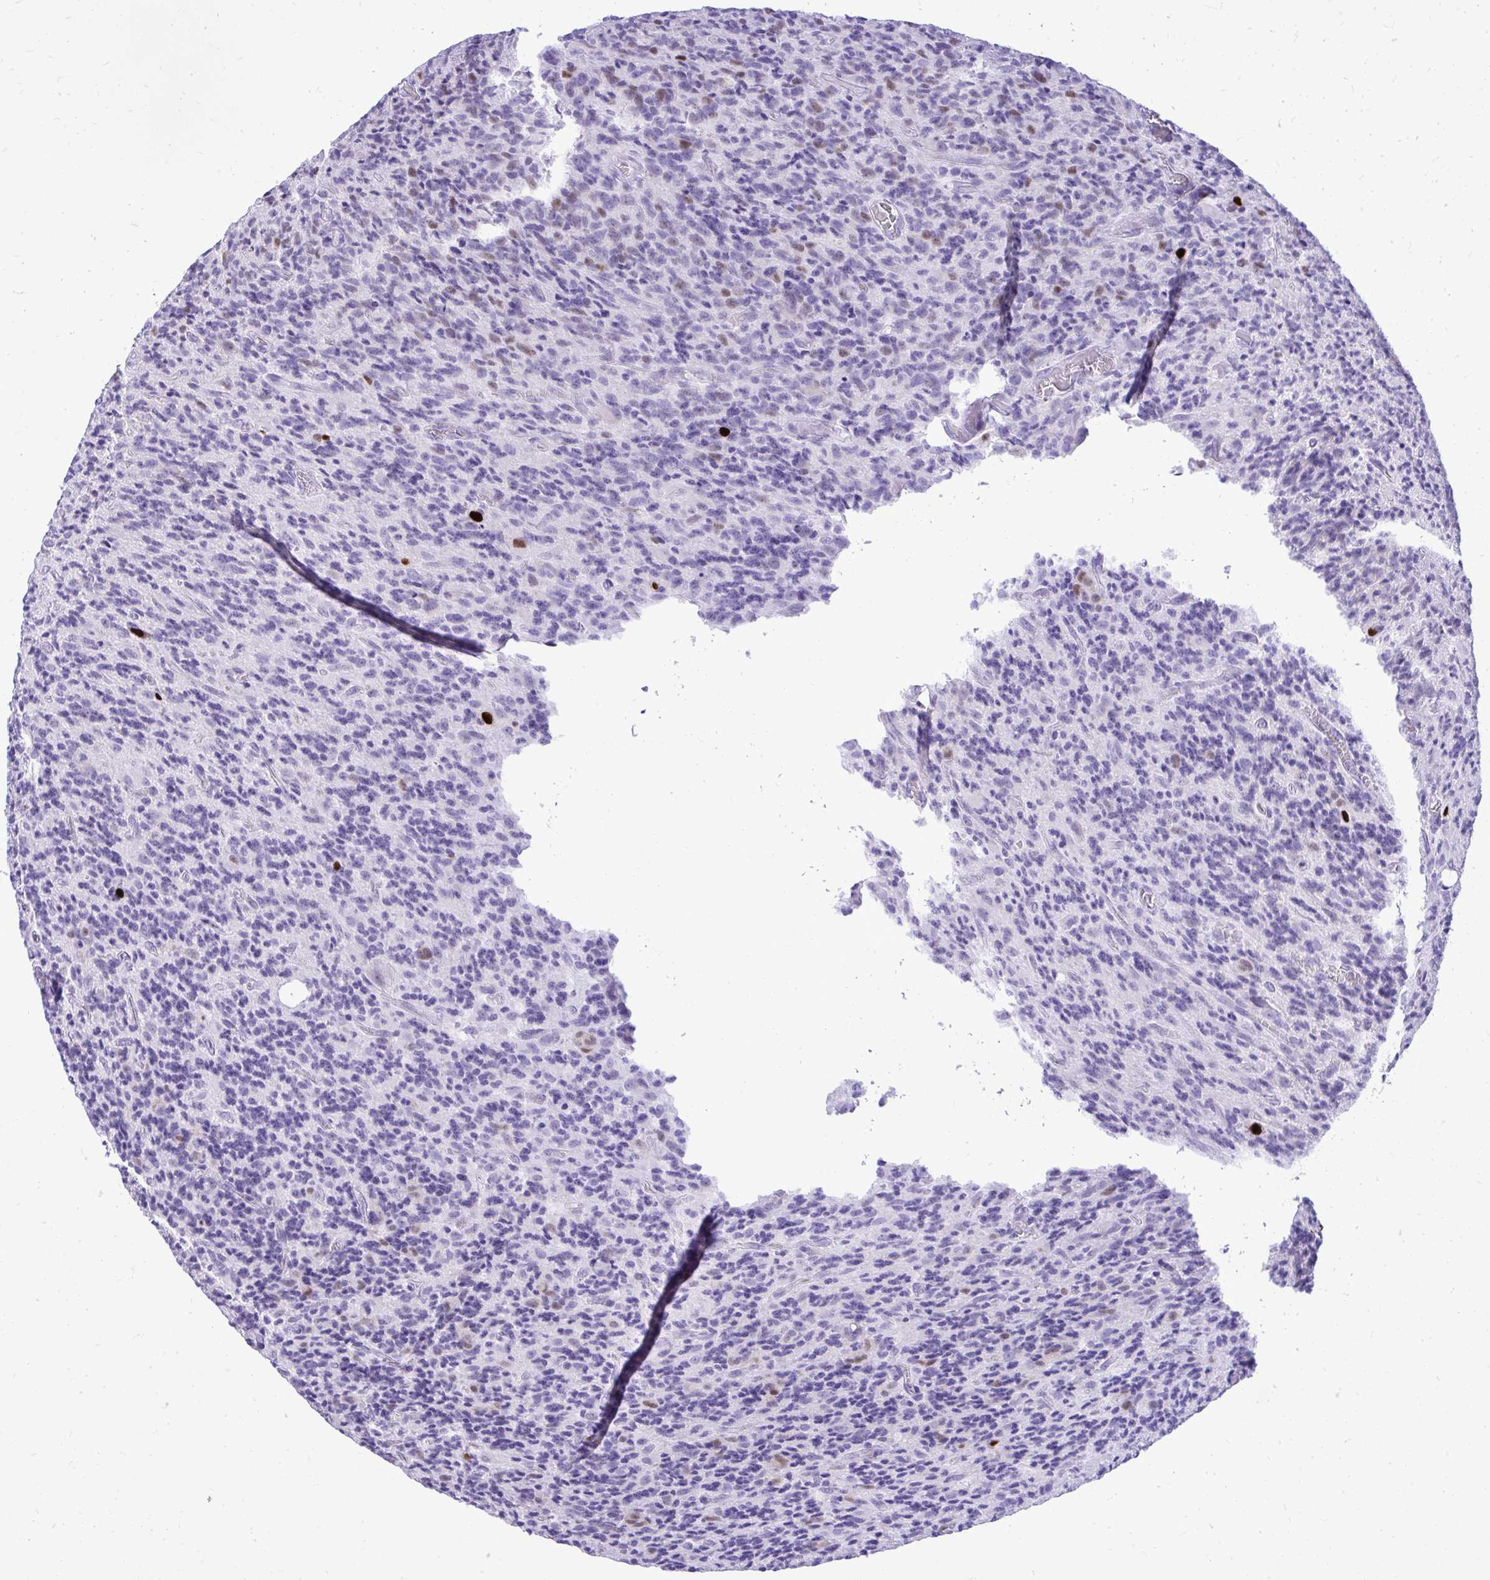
{"staining": {"intensity": "moderate", "quantity": "<25%", "location": "nuclear"}, "tissue": "glioma", "cell_type": "Tumor cells", "image_type": "cancer", "snomed": [{"axis": "morphology", "description": "Glioma, malignant, High grade"}, {"axis": "topography", "description": "Brain"}], "caption": "A photomicrograph of human malignant high-grade glioma stained for a protein displays moderate nuclear brown staining in tumor cells.", "gene": "RALYL", "patient": {"sex": "male", "age": 76}}